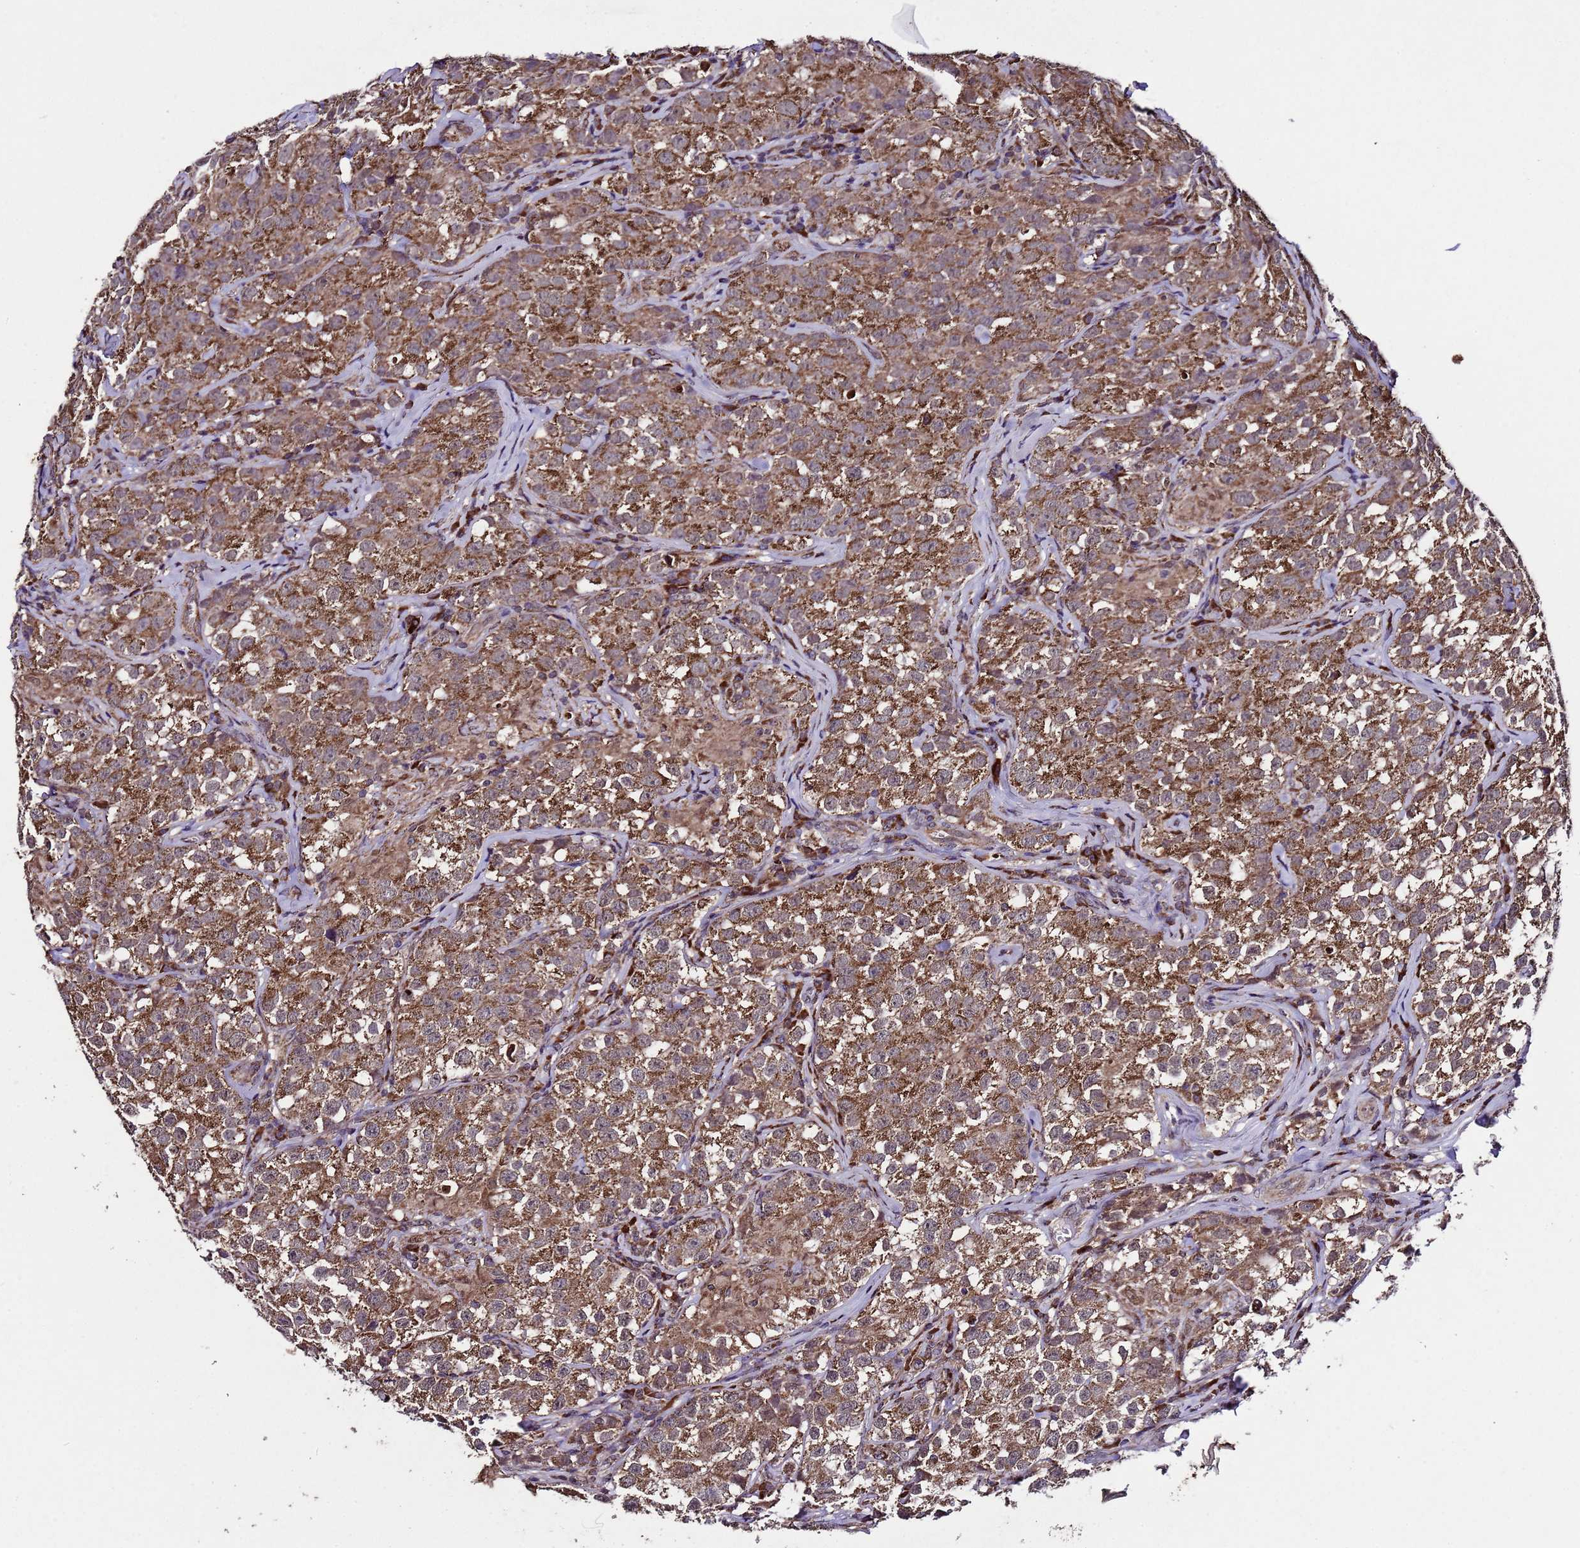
{"staining": {"intensity": "strong", "quantity": ">75%", "location": "cytoplasmic/membranous"}, "tissue": "testis cancer", "cell_type": "Tumor cells", "image_type": "cancer", "snomed": [{"axis": "morphology", "description": "Seminoma, NOS"}, {"axis": "morphology", "description": "Carcinoma, Embryonal, NOS"}, {"axis": "topography", "description": "Testis"}], "caption": "An image showing strong cytoplasmic/membranous staining in approximately >75% of tumor cells in testis cancer, as visualized by brown immunohistochemical staining.", "gene": "HSPBAP1", "patient": {"sex": "male", "age": 43}}